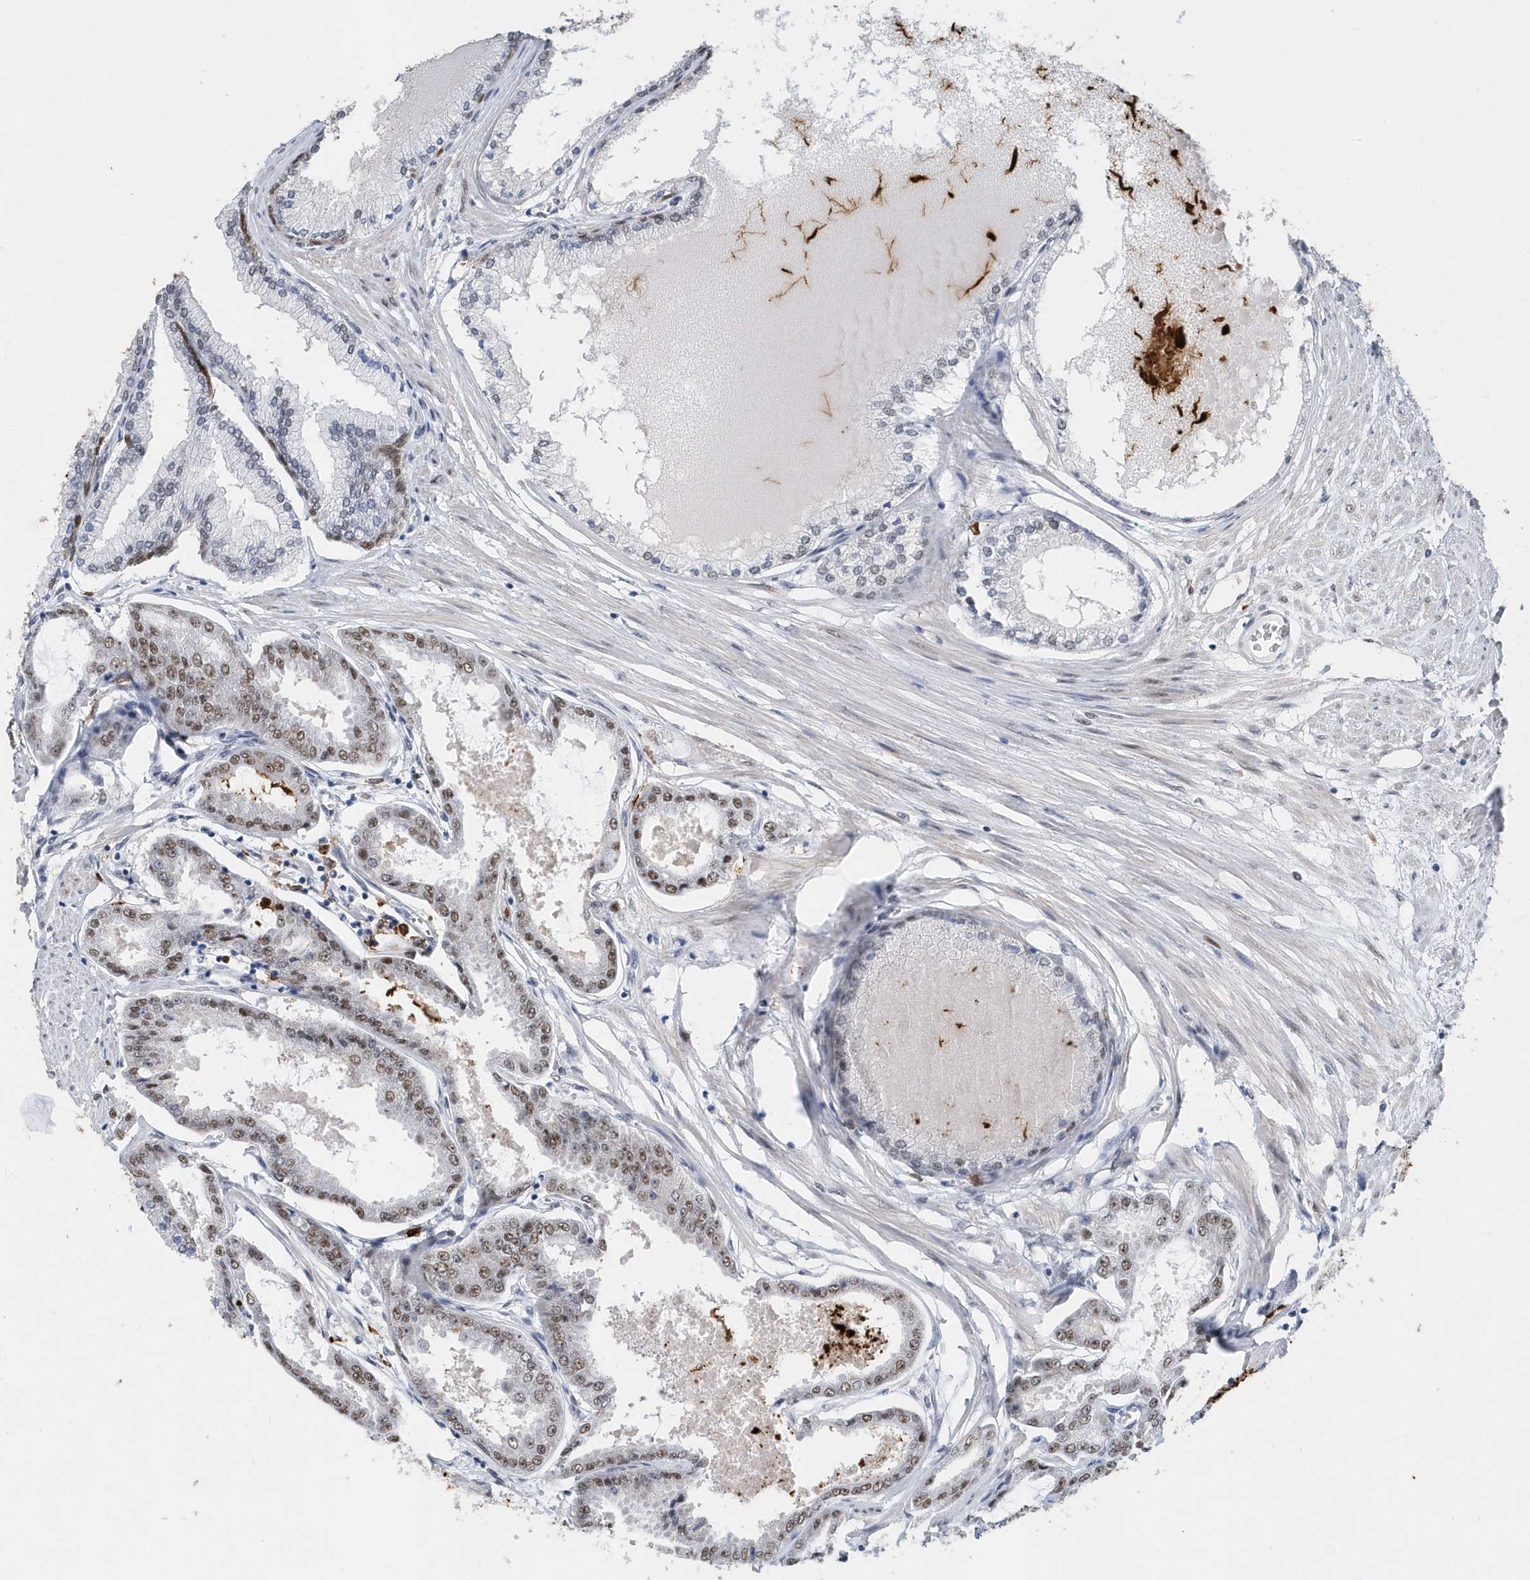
{"staining": {"intensity": "moderate", "quantity": "<25%", "location": "nuclear"}, "tissue": "prostate cancer", "cell_type": "Tumor cells", "image_type": "cancer", "snomed": [{"axis": "morphology", "description": "Adenocarcinoma, Low grade"}, {"axis": "topography", "description": "Prostate"}], "caption": "Human prostate cancer (low-grade adenocarcinoma) stained with a protein marker demonstrates moderate staining in tumor cells.", "gene": "RPP30", "patient": {"sex": "male", "age": 63}}